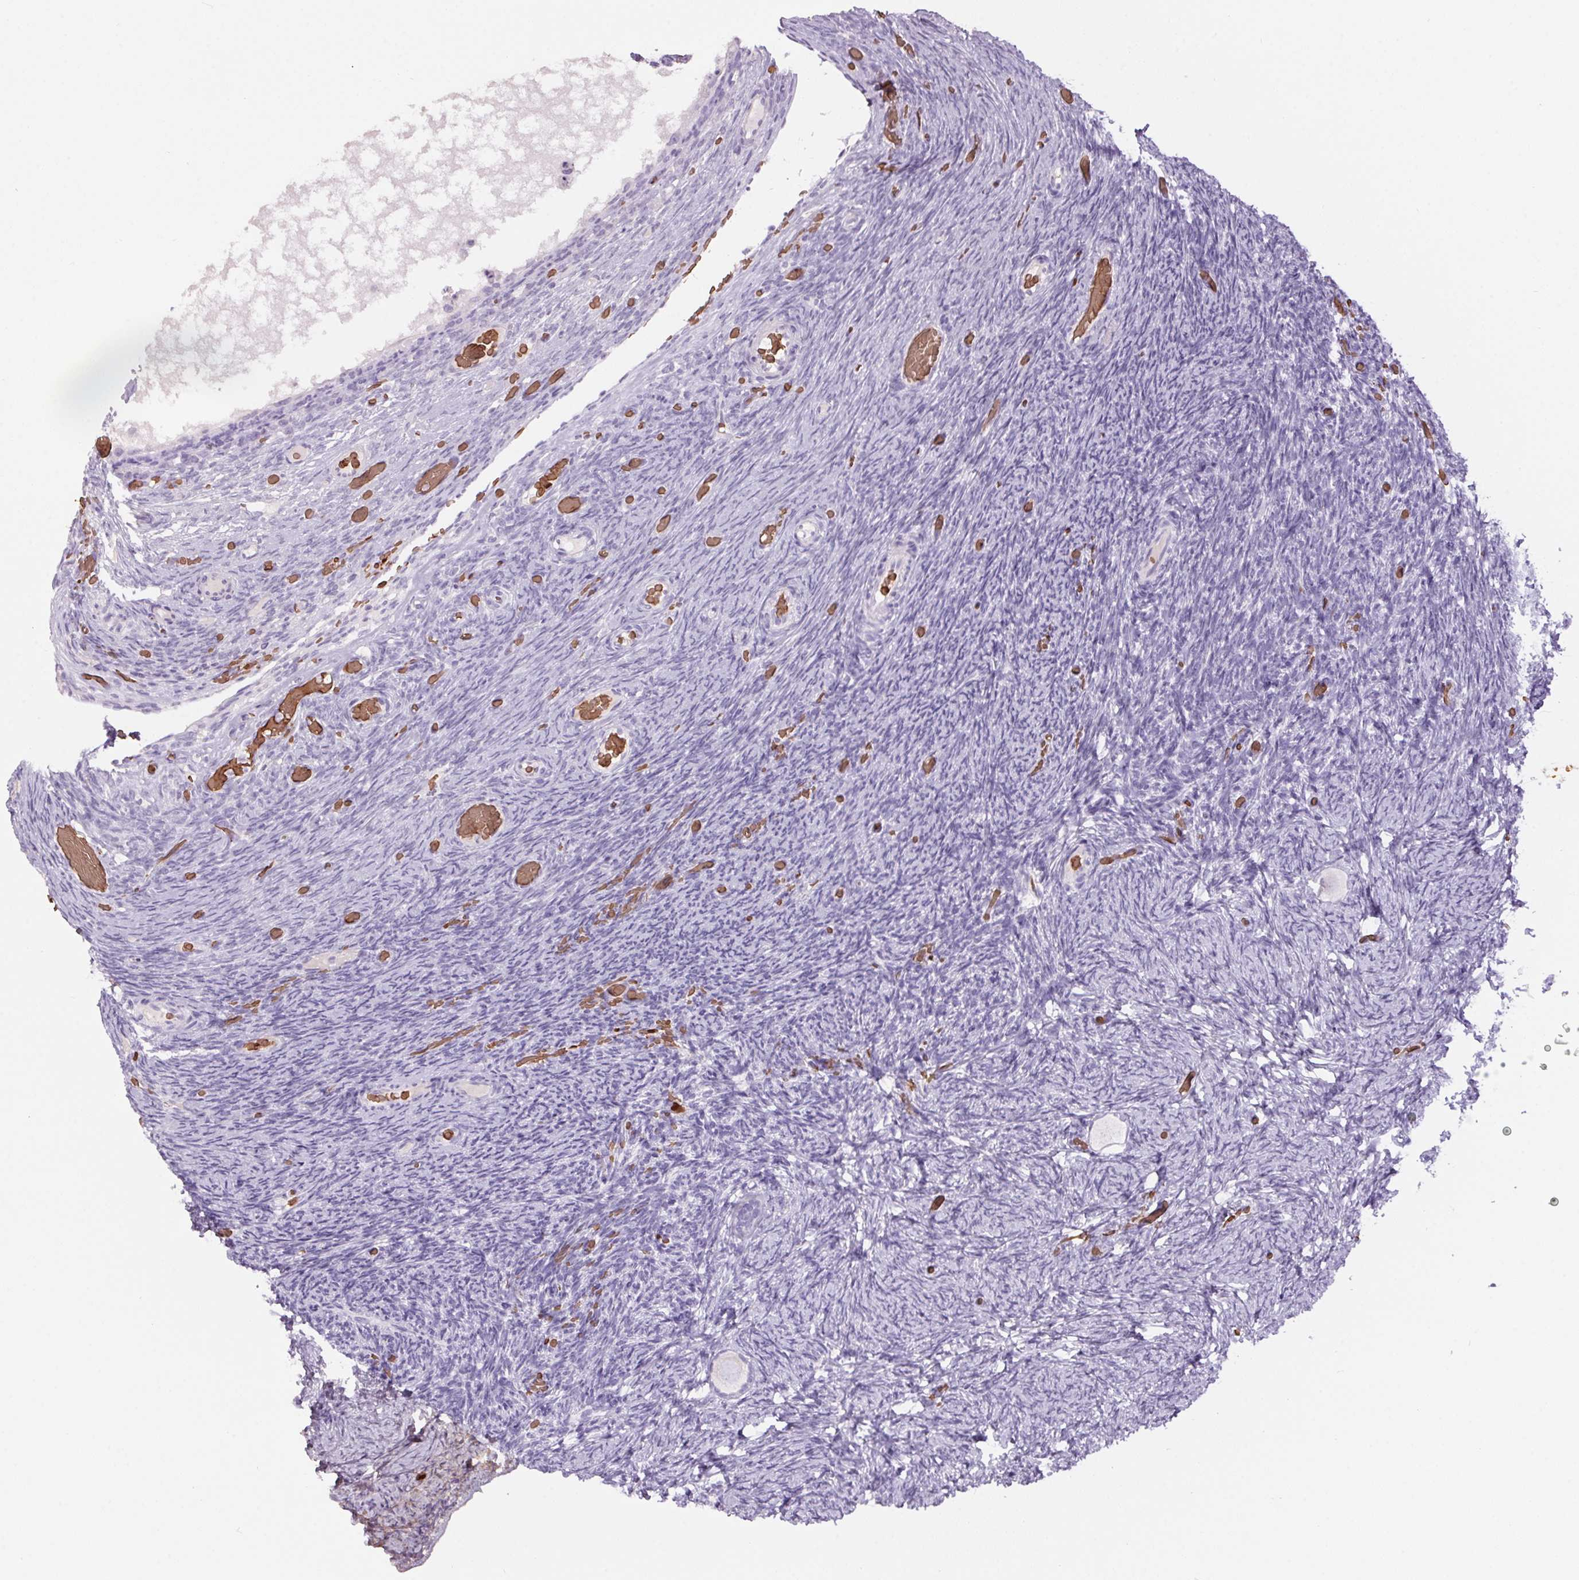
{"staining": {"intensity": "negative", "quantity": "none", "location": "none"}, "tissue": "ovary", "cell_type": "Follicle cells", "image_type": "normal", "snomed": [{"axis": "morphology", "description": "Normal tissue, NOS"}, {"axis": "topography", "description": "Ovary"}], "caption": "The immunohistochemistry (IHC) histopathology image has no significant positivity in follicle cells of ovary.", "gene": "HBQ1", "patient": {"sex": "female", "age": 34}}